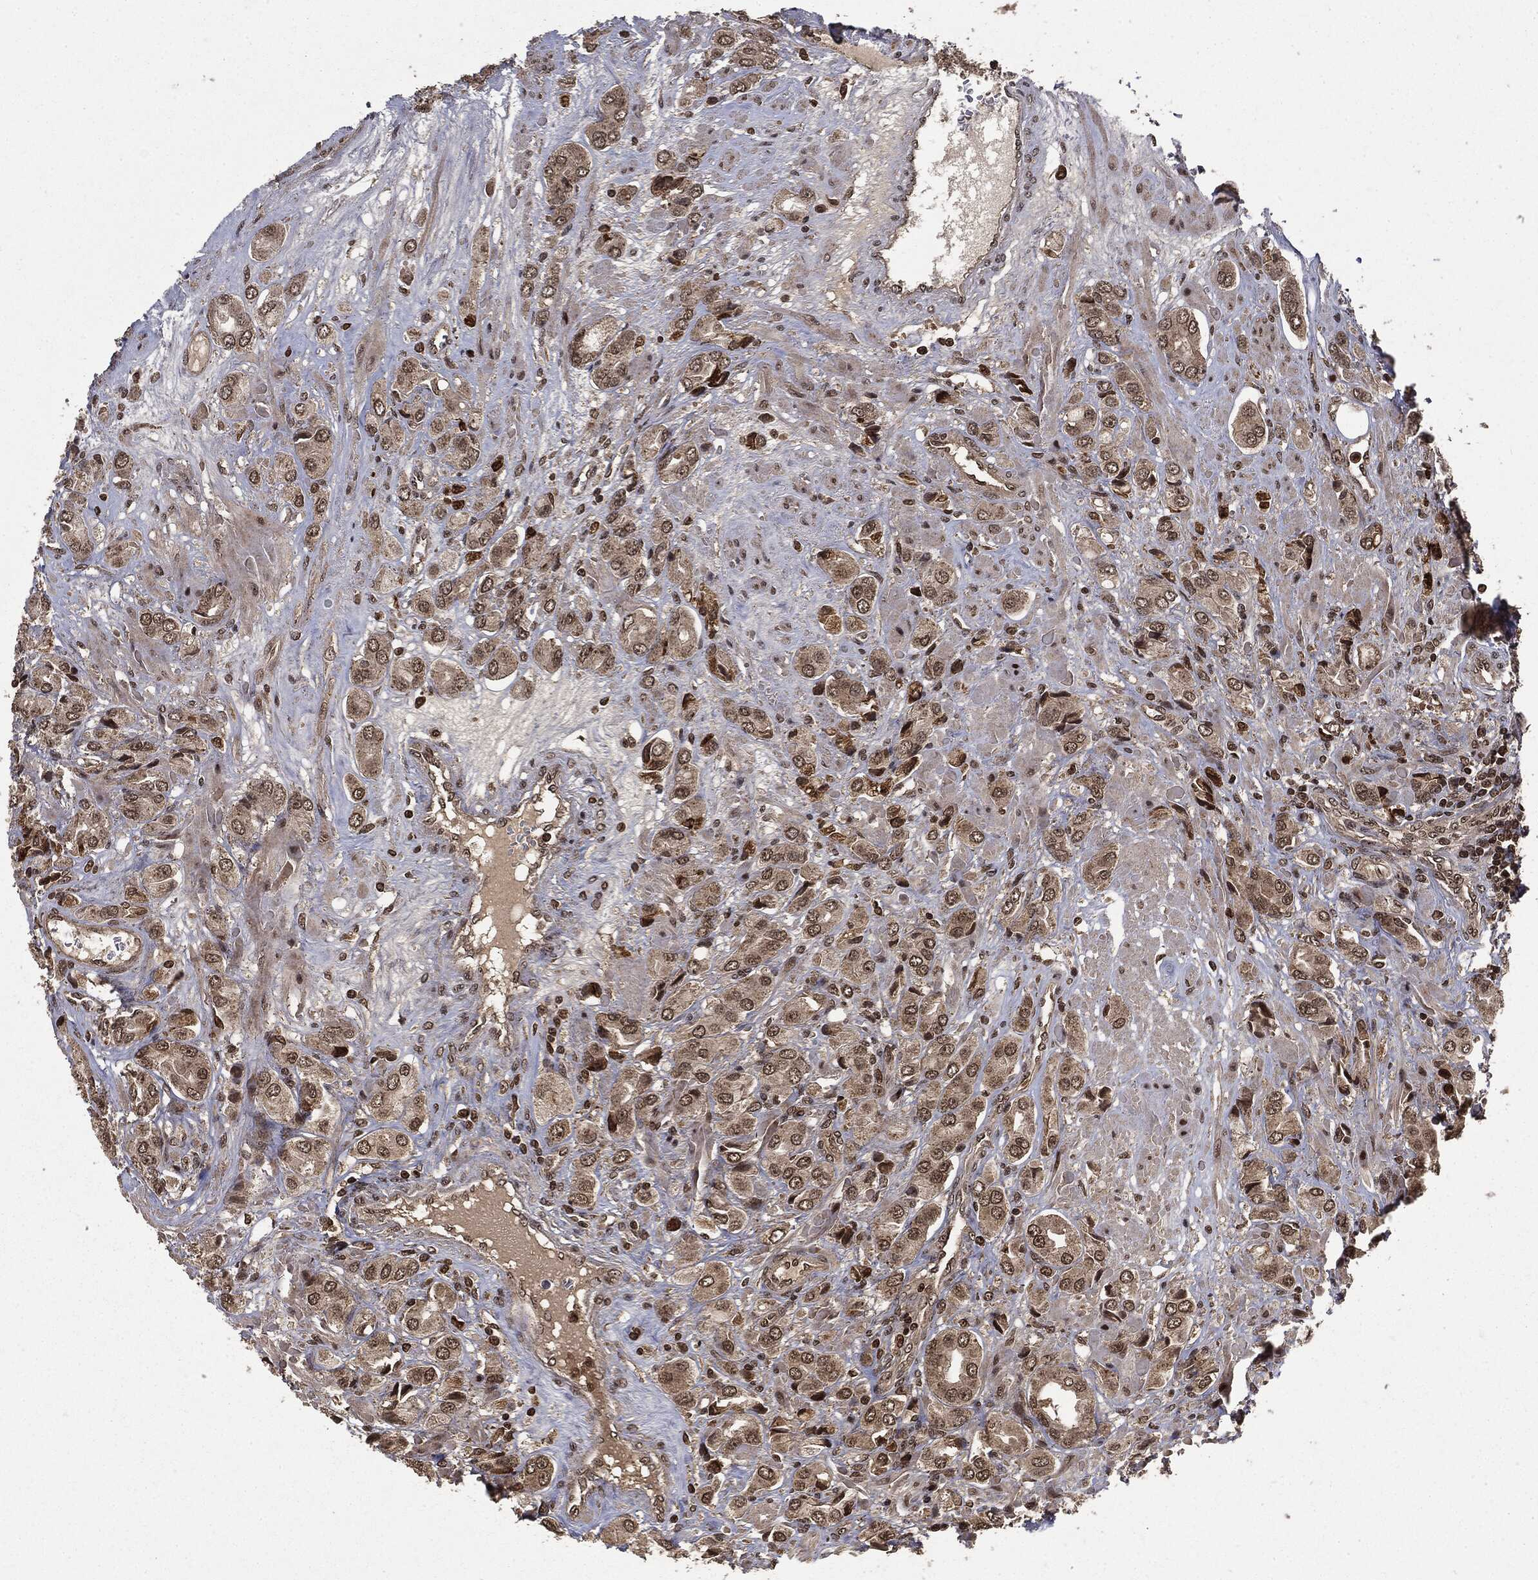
{"staining": {"intensity": "moderate", "quantity": "25%-75%", "location": "nuclear"}, "tissue": "prostate cancer", "cell_type": "Tumor cells", "image_type": "cancer", "snomed": [{"axis": "morphology", "description": "Adenocarcinoma, NOS"}, {"axis": "topography", "description": "Prostate and seminal vesicle, NOS"}, {"axis": "topography", "description": "Prostate"}], "caption": "The image demonstrates a brown stain indicating the presence of a protein in the nuclear of tumor cells in prostate cancer.", "gene": "CTDP1", "patient": {"sex": "male", "age": 69}}